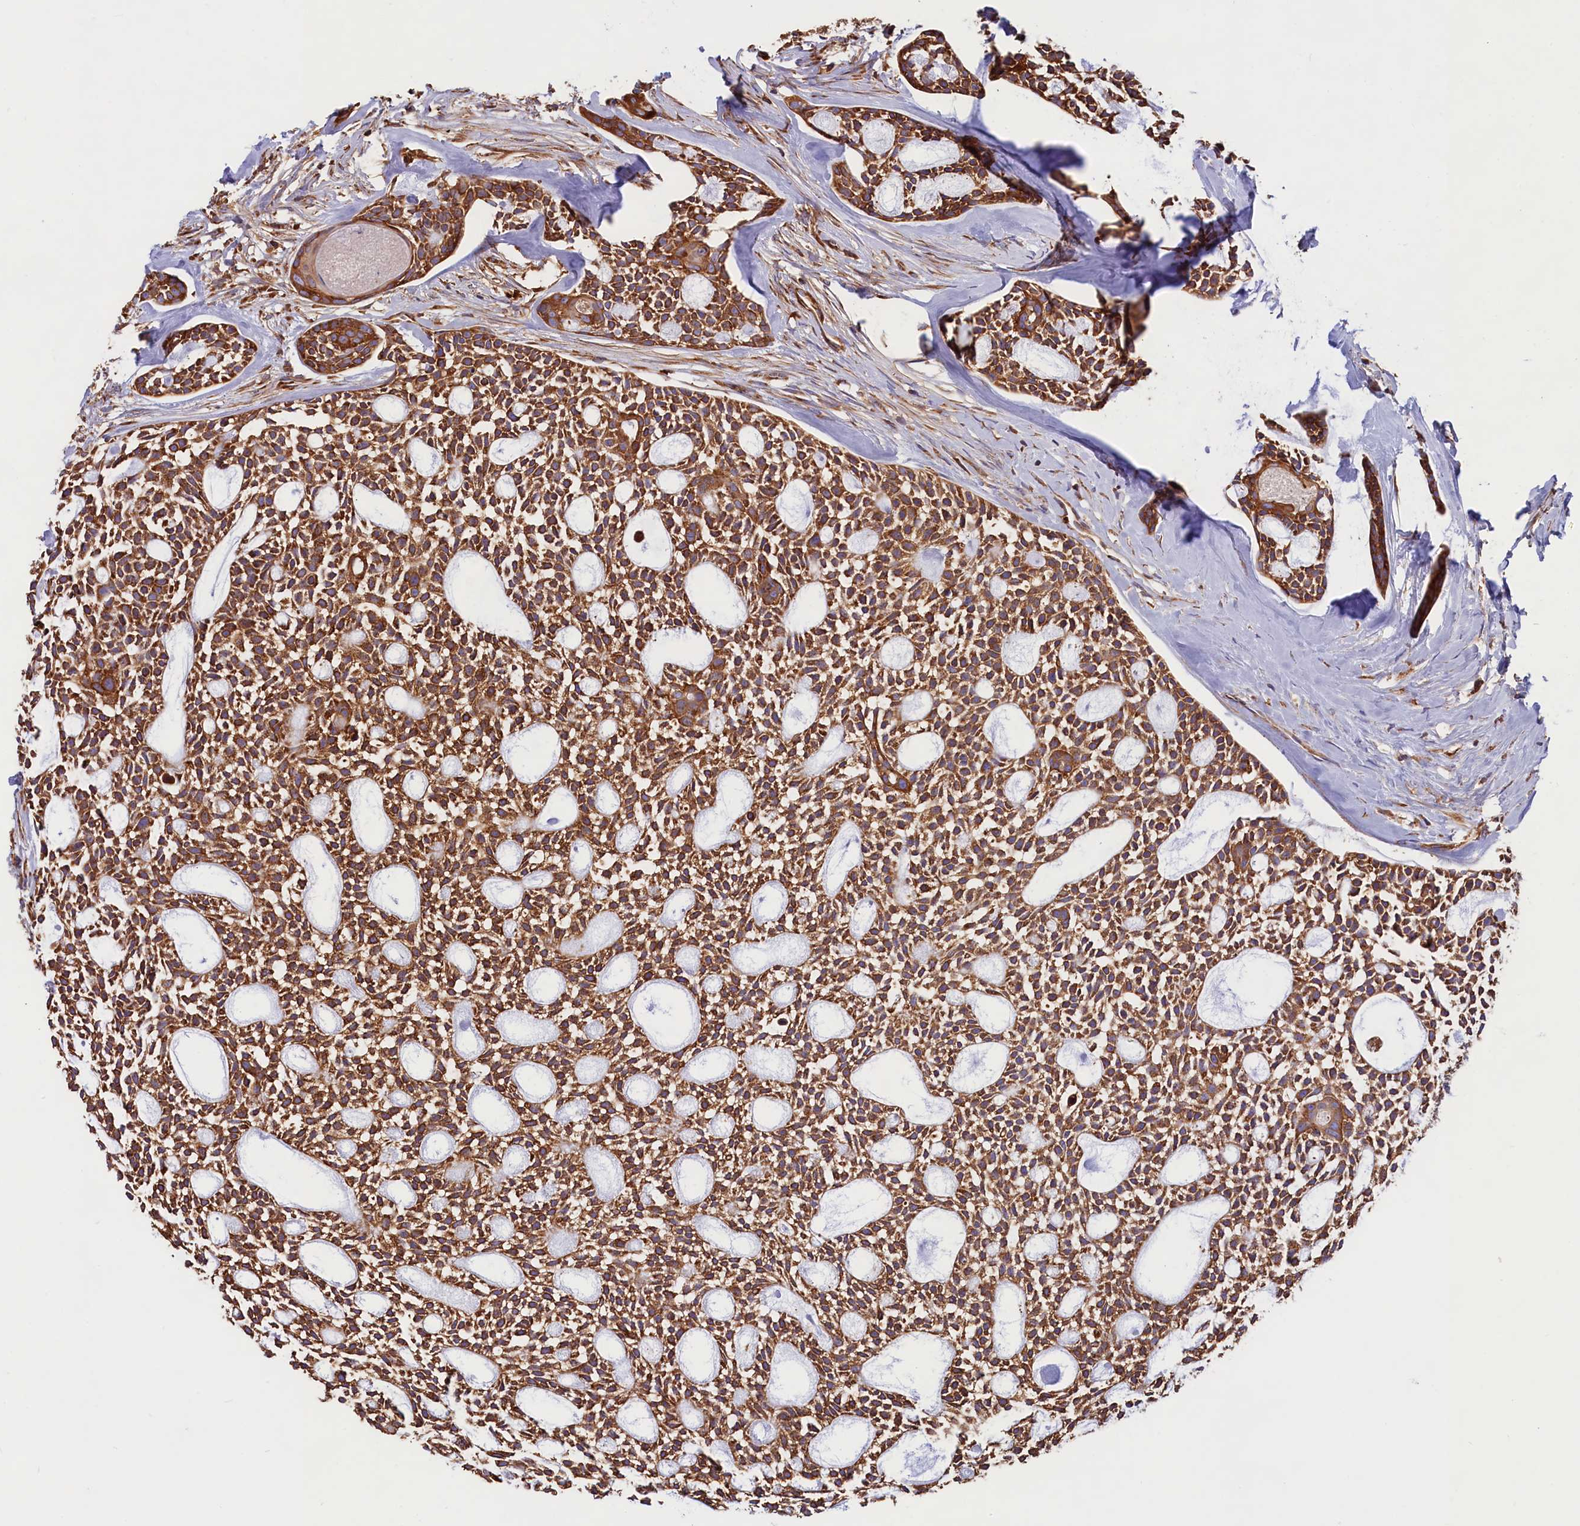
{"staining": {"intensity": "strong", "quantity": ">75%", "location": "cytoplasmic/membranous"}, "tissue": "head and neck cancer", "cell_type": "Tumor cells", "image_type": "cancer", "snomed": [{"axis": "morphology", "description": "Adenocarcinoma, NOS"}, {"axis": "topography", "description": "Subcutis"}, {"axis": "topography", "description": "Head-Neck"}], "caption": "Immunohistochemical staining of human head and neck cancer exhibits high levels of strong cytoplasmic/membranous positivity in about >75% of tumor cells.", "gene": "GYS1", "patient": {"sex": "female", "age": 73}}